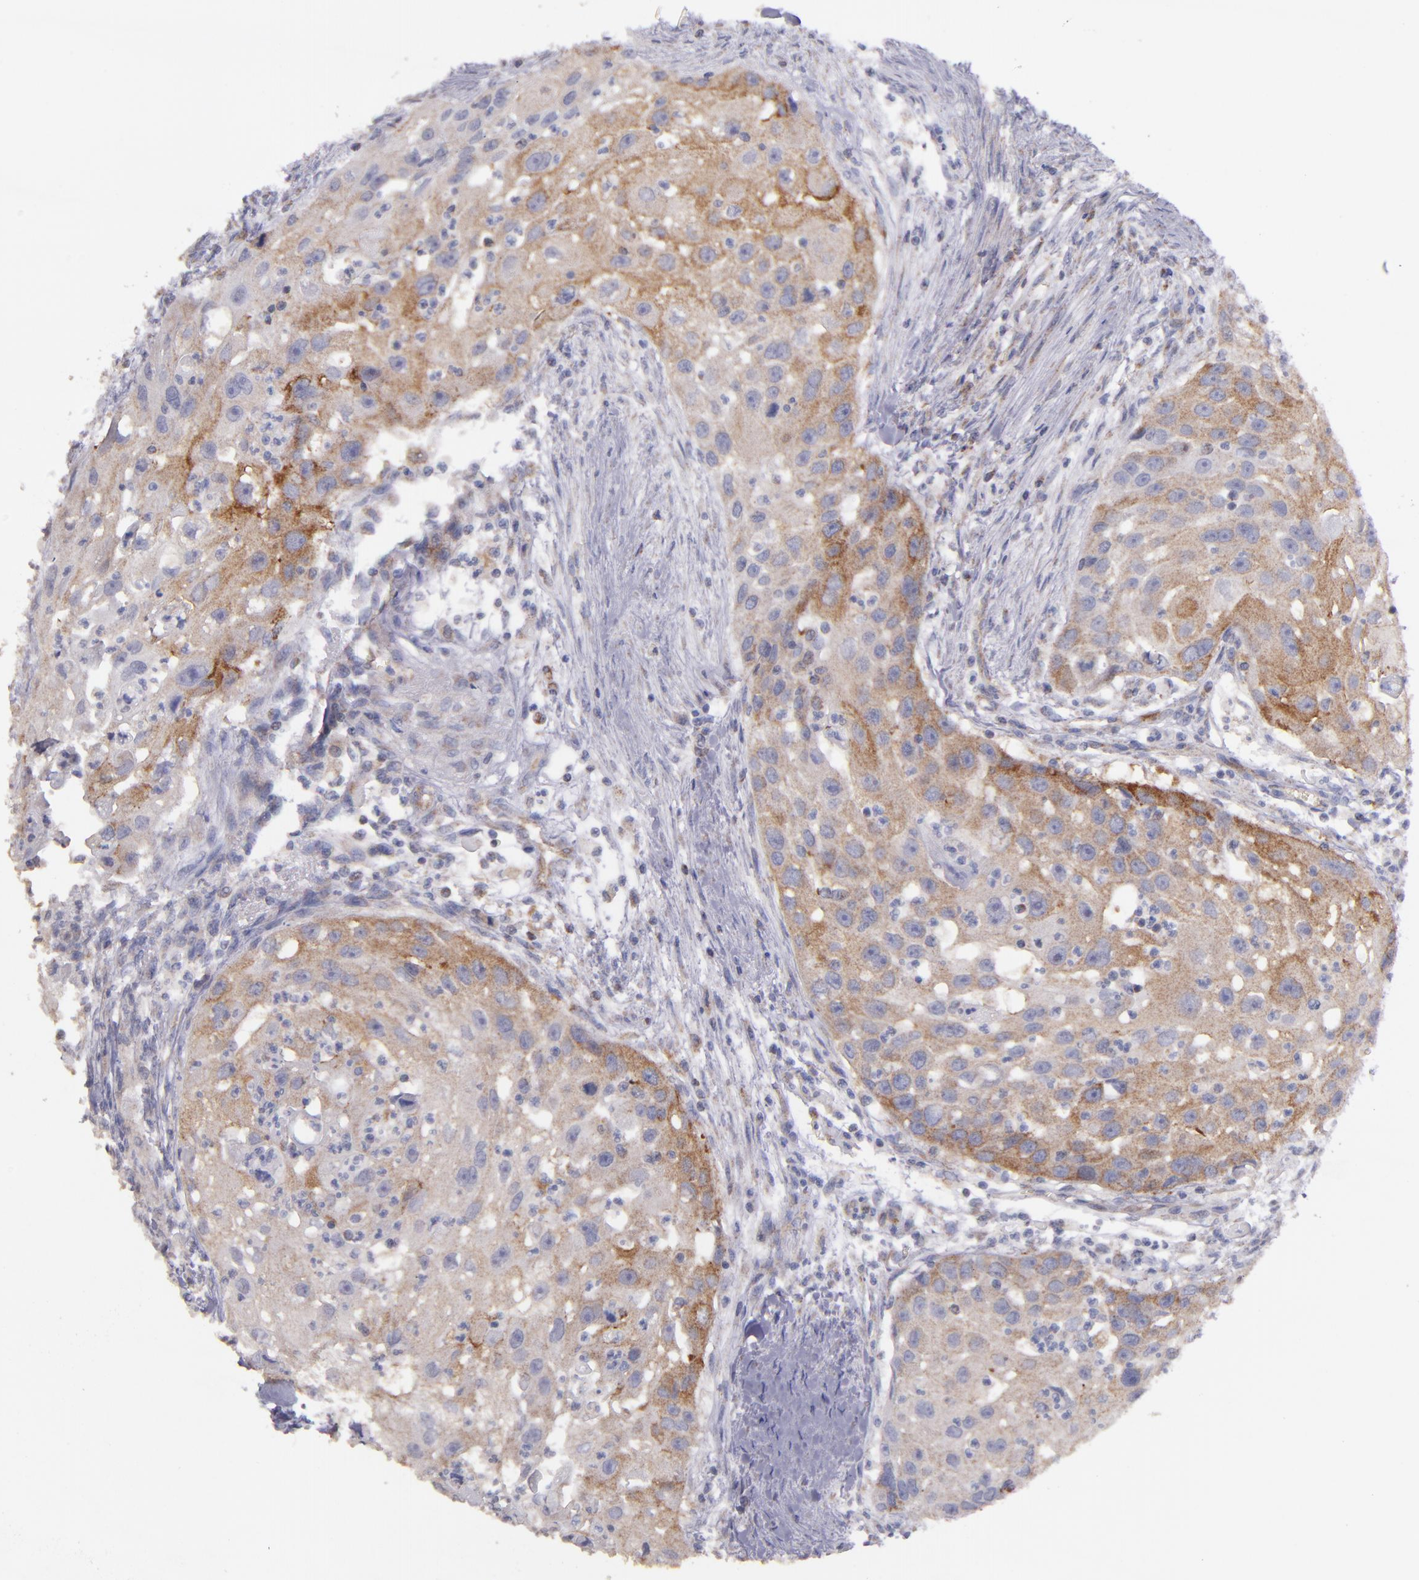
{"staining": {"intensity": "moderate", "quantity": ">75%", "location": "cytoplasmic/membranous"}, "tissue": "head and neck cancer", "cell_type": "Tumor cells", "image_type": "cancer", "snomed": [{"axis": "morphology", "description": "Squamous cell carcinoma, NOS"}, {"axis": "topography", "description": "Head-Neck"}], "caption": "Human head and neck squamous cell carcinoma stained for a protein (brown) reveals moderate cytoplasmic/membranous positive staining in about >75% of tumor cells.", "gene": "CLTA", "patient": {"sex": "male", "age": 64}}